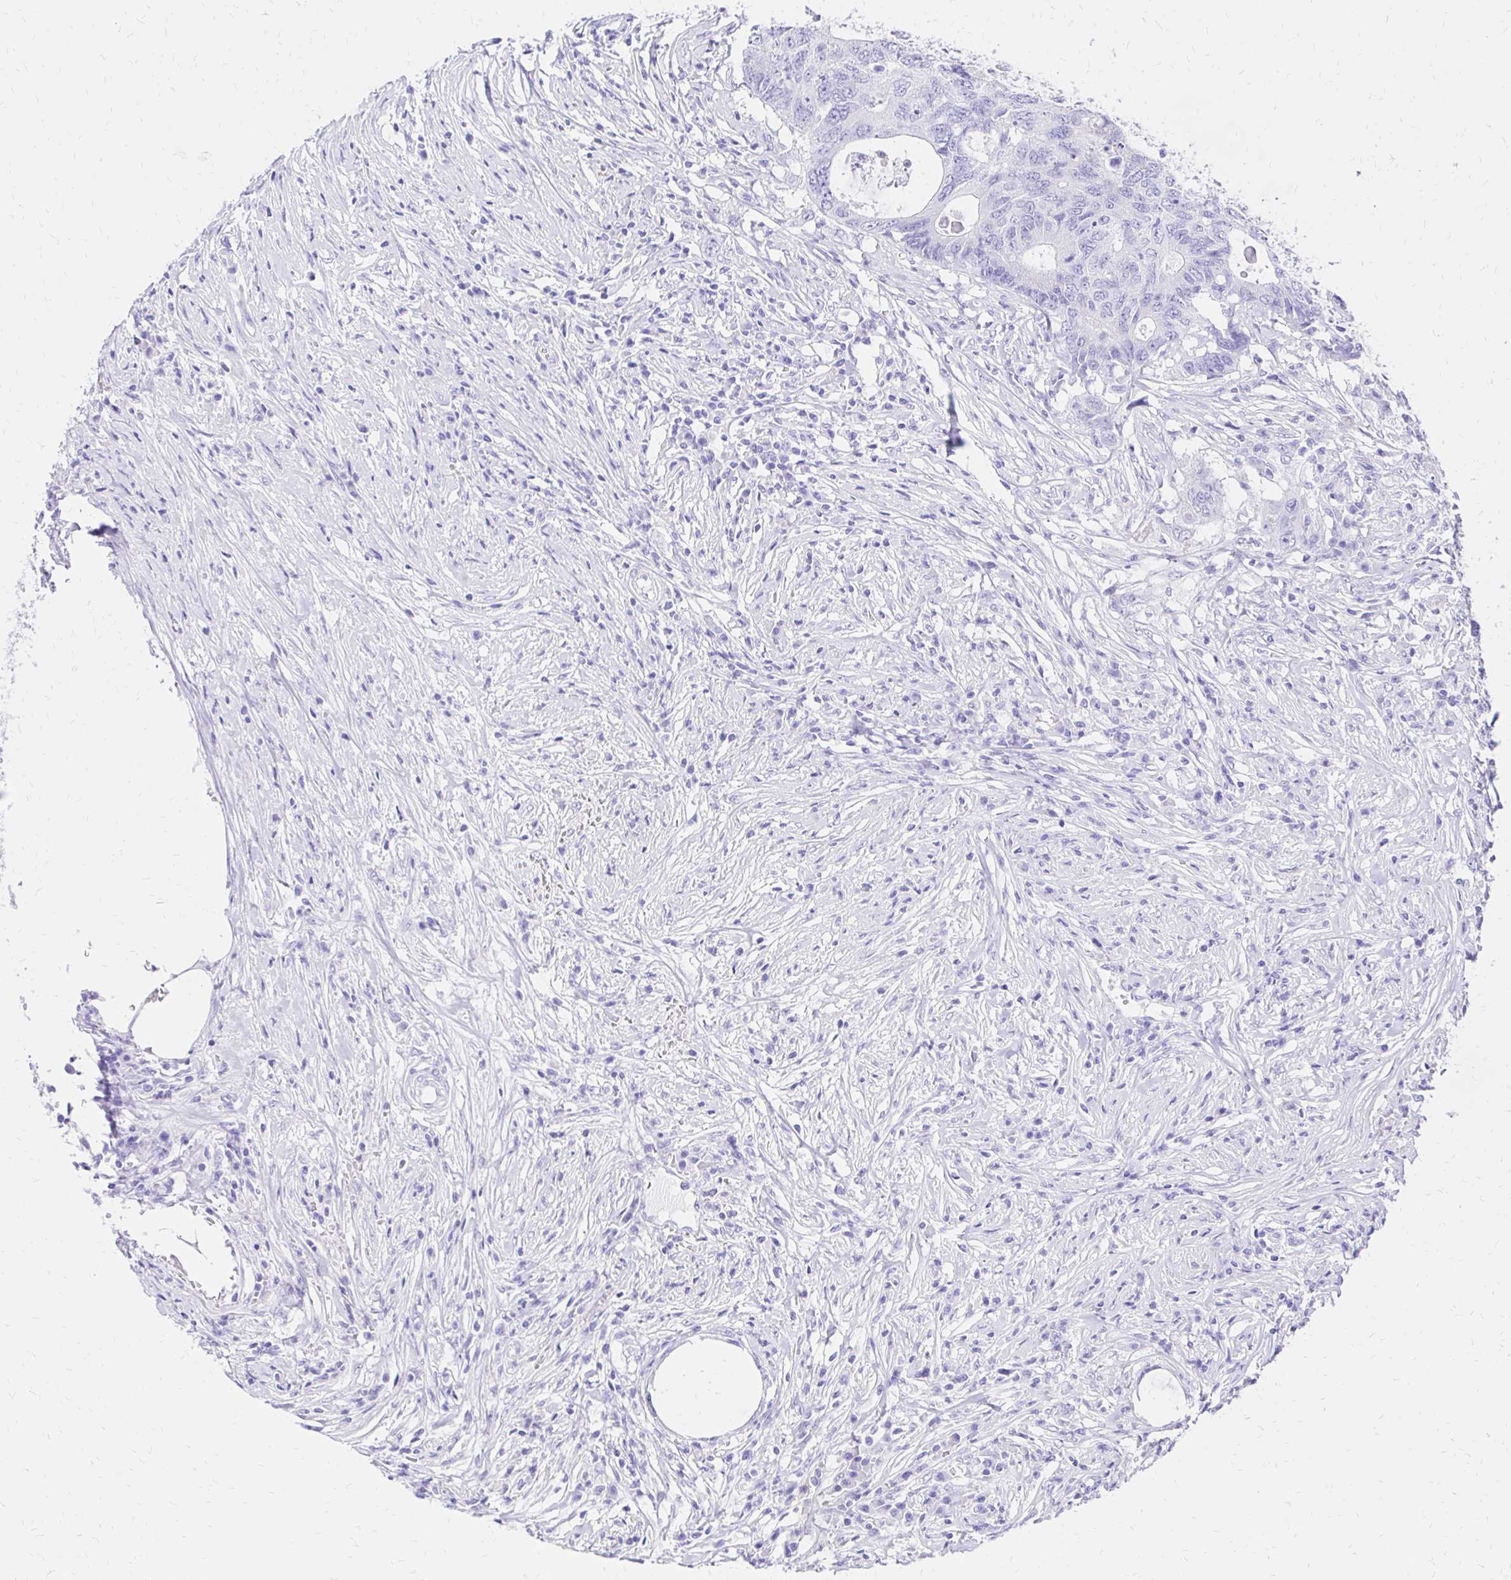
{"staining": {"intensity": "negative", "quantity": "none", "location": "none"}, "tissue": "colorectal cancer", "cell_type": "Tumor cells", "image_type": "cancer", "snomed": [{"axis": "morphology", "description": "Adenocarcinoma, NOS"}, {"axis": "topography", "description": "Colon"}], "caption": "DAB immunohistochemical staining of colorectal cancer (adenocarcinoma) shows no significant expression in tumor cells.", "gene": "S100G", "patient": {"sex": "male", "age": 71}}